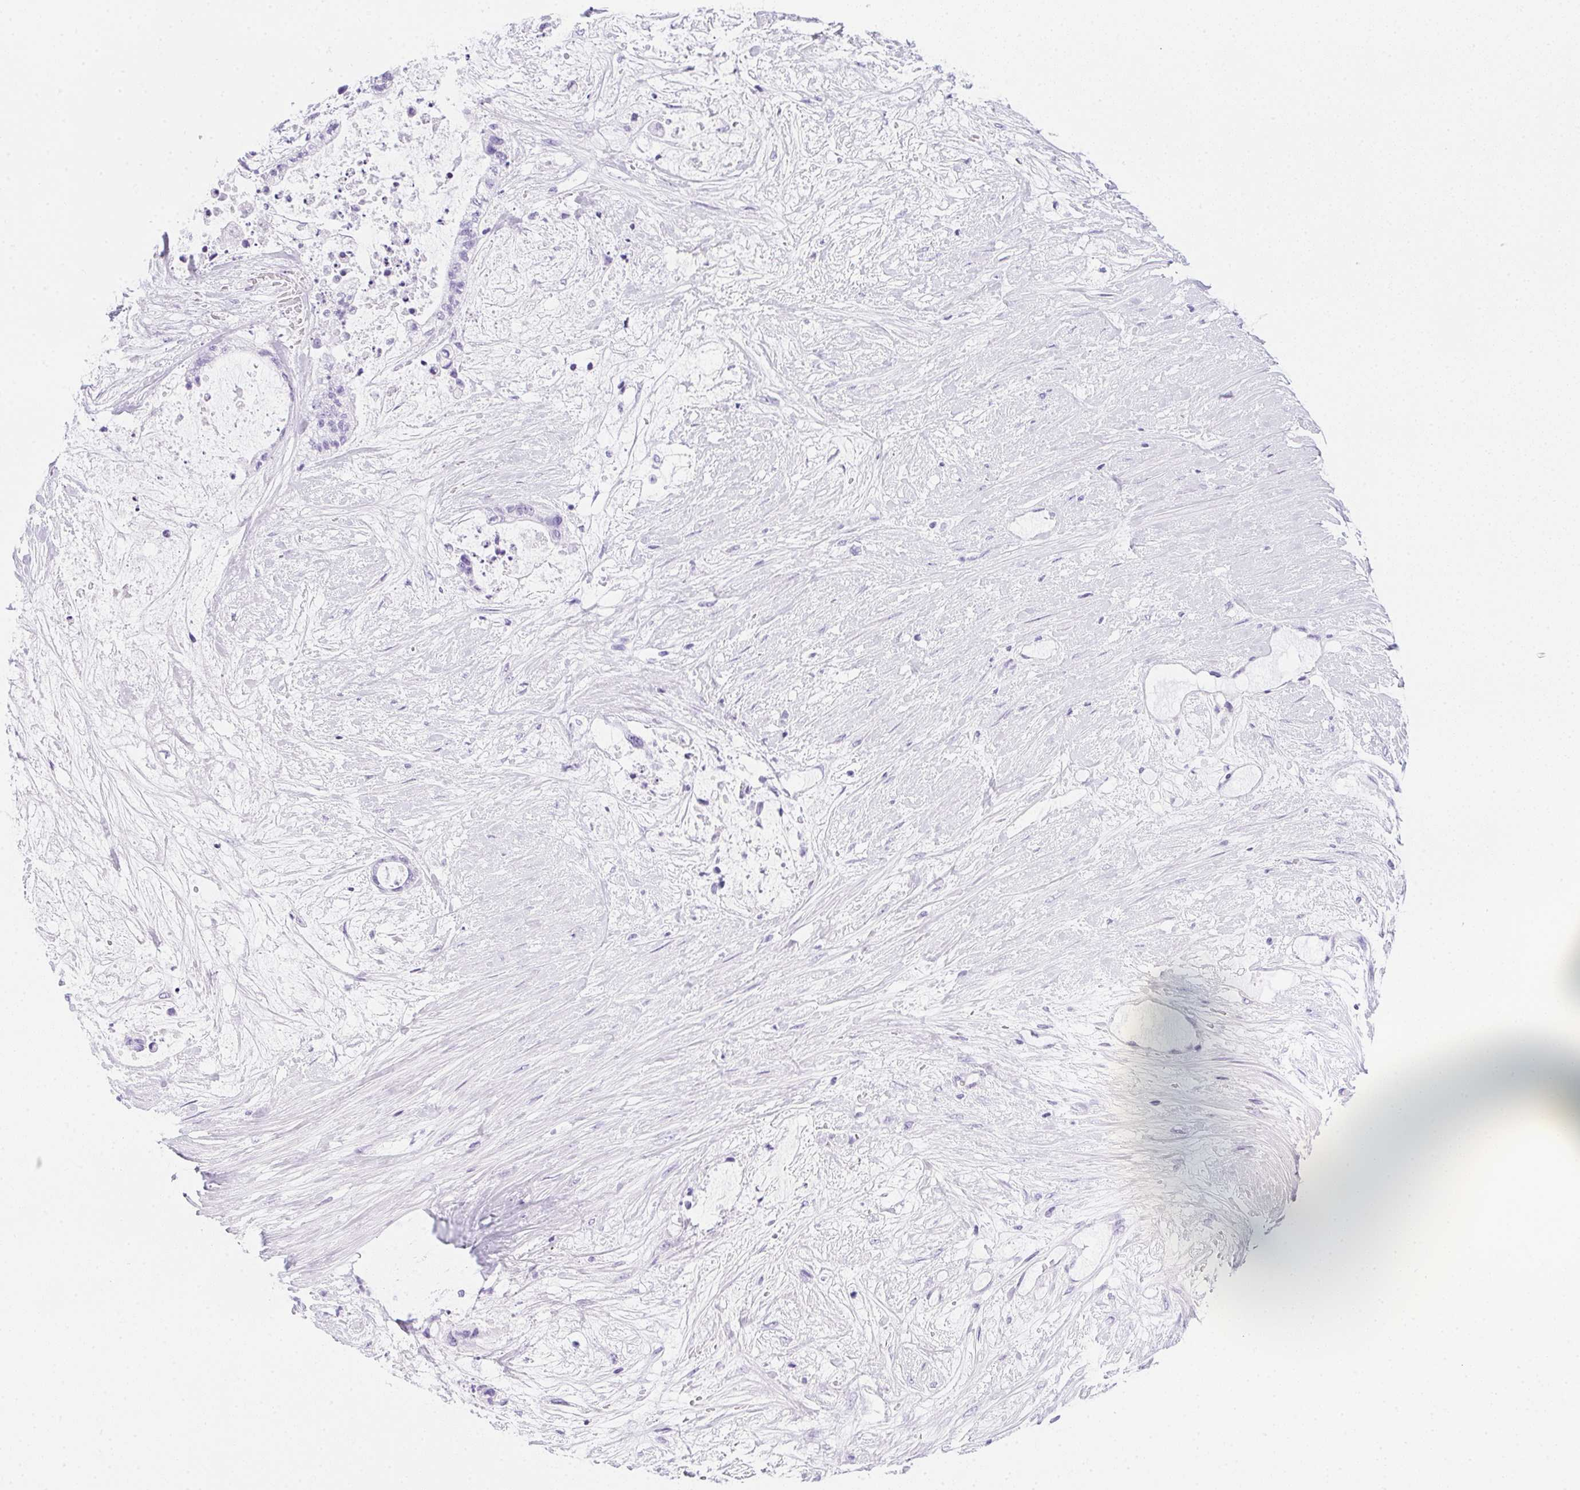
{"staining": {"intensity": "negative", "quantity": "none", "location": "none"}, "tissue": "liver cancer", "cell_type": "Tumor cells", "image_type": "cancer", "snomed": [{"axis": "morphology", "description": "Normal tissue, NOS"}, {"axis": "morphology", "description": "Cholangiocarcinoma"}, {"axis": "topography", "description": "Liver"}, {"axis": "topography", "description": "Peripheral nerve tissue"}], "caption": "Liver cholangiocarcinoma was stained to show a protein in brown. There is no significant staining in tumor cells.", "gene": "SPACA5B", "patient": {"sex": "female", "age": 73}}